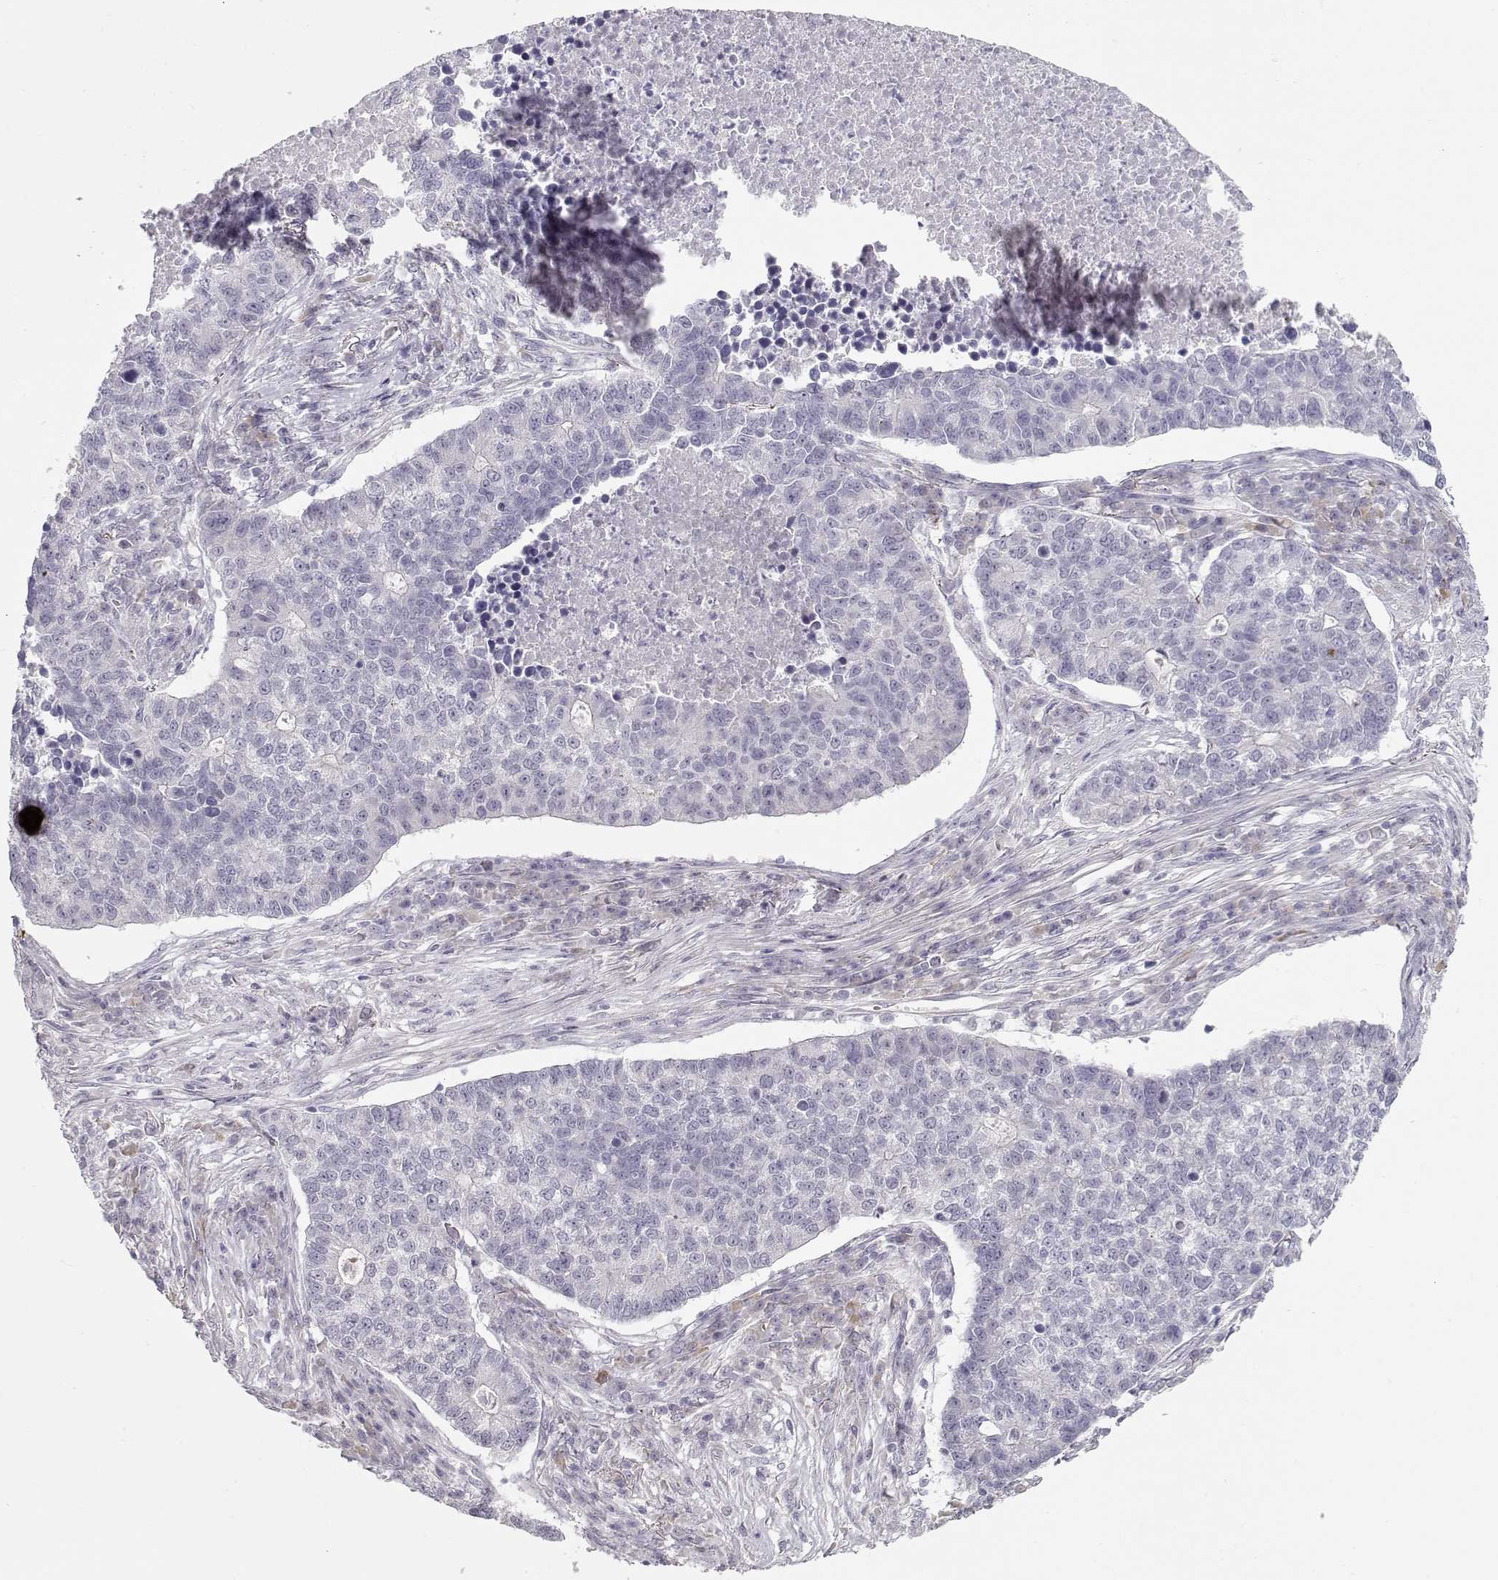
{"staining": {"intensity": "negative", "quantity": "none", "location": "none"}, "tissue": "lung cancer", "cell_type": "Tumor cells", "image_type": "cancer", "snomed": [{"axis": "morphology", "description": "Adenocarcinoma, NOS"}, {"axis": "topography", "description": "Lung"}], "caption": "This is an immunohistochemistry histopathology image of lung cancer. There is no positivity in tumor cells.", "gene": "TTC26", "patient": {"sex": "male", "age": 57}}